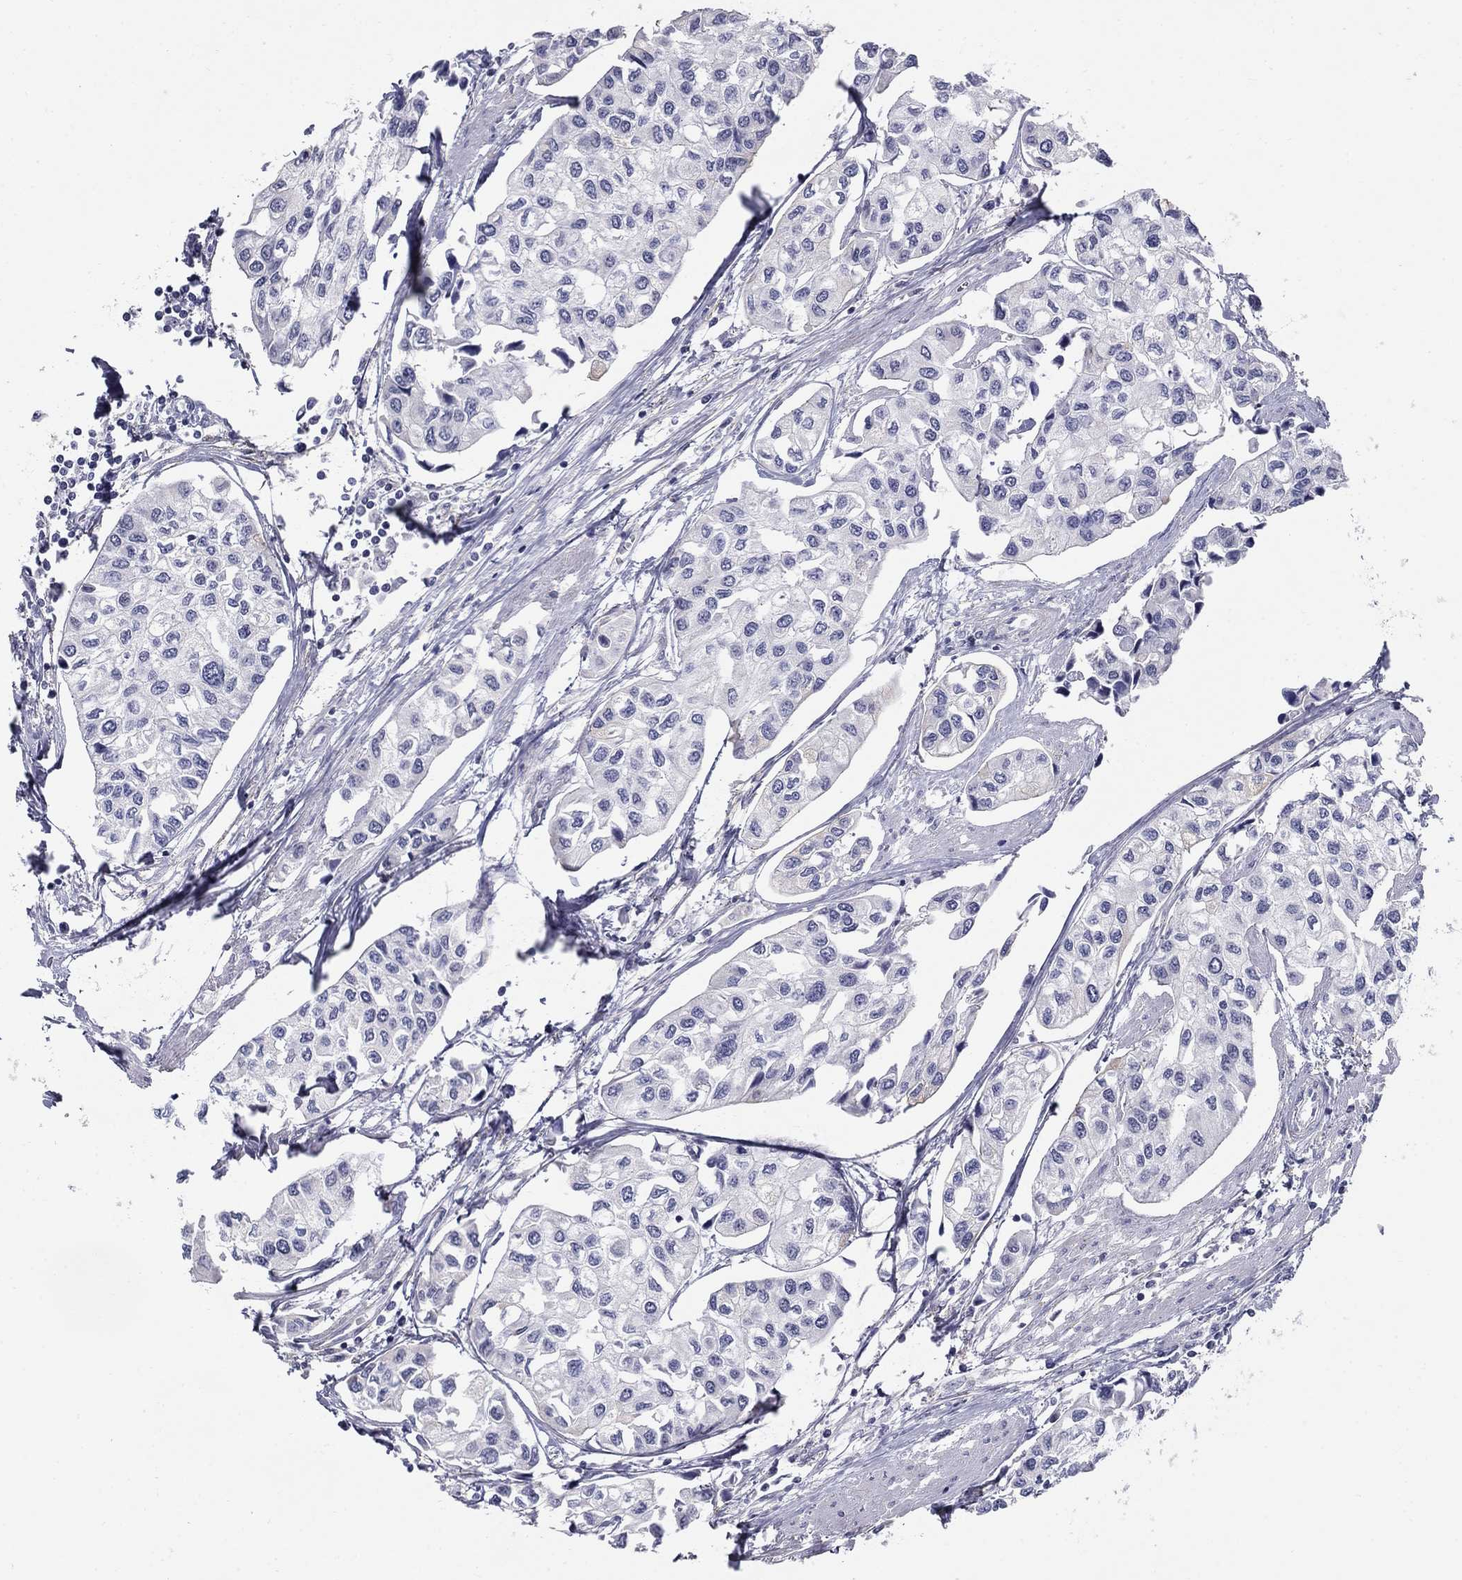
{"staining": {"intensity": "negative", "quantity": "none", "location": "none"}, "tissue": "urothelial cancer", "cell_type": "Tumor cells", "image_type": "cancer", "snomed": [{"axis": "morphology", "description": "Urothelial carcinoma, High grade"}, {"axis": "topography", "description": "Urinary bladder"}], "caption": "Tumor cells show no significant expression in urothelial cancer.", "gene": "C4orf19", "patient": {"sex": "male", "age": 73}}